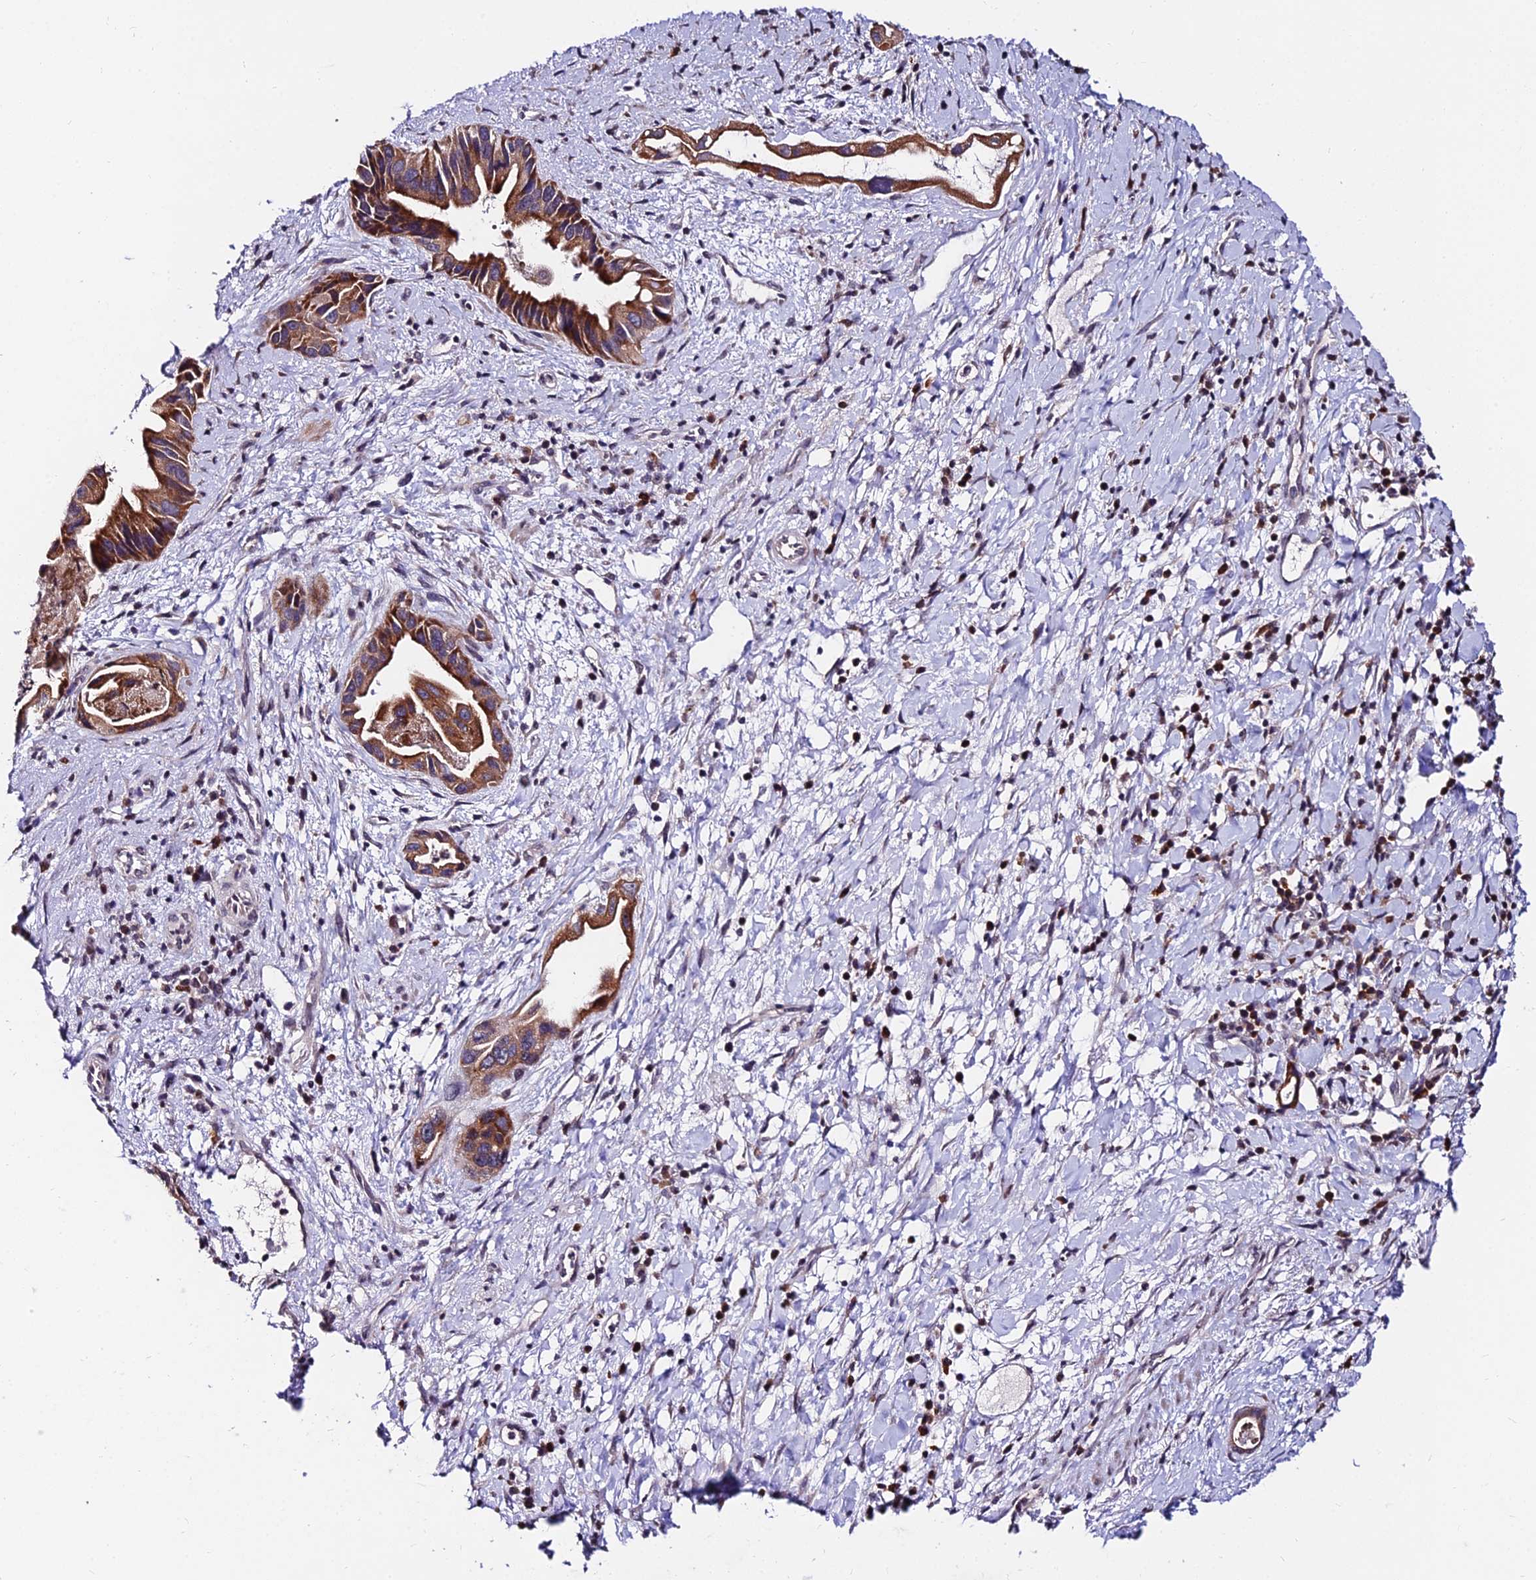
{"staining": {"intensity": "moderate", "quantity": ">75%", "location": "cytoplasmic/membranous"}, "tissue": "pancreatic cancer", "cell_type": "Tumor cells", "image_type": "cancer", "snomed": [{"axis": "morphology", "description": "Adenocarcinoma, NOS"}, {"axis": "topography", "description": "Pancreas"}], "caption": "Adenocarcinoma (pancreatic) was stained to show a protein in brown. There is medium levels of moderate cytoplasmic/membranous positivity in about >75% of tumor cells.", "gene": "CDNF", "patient": {"sex": "female", "age": 77}}